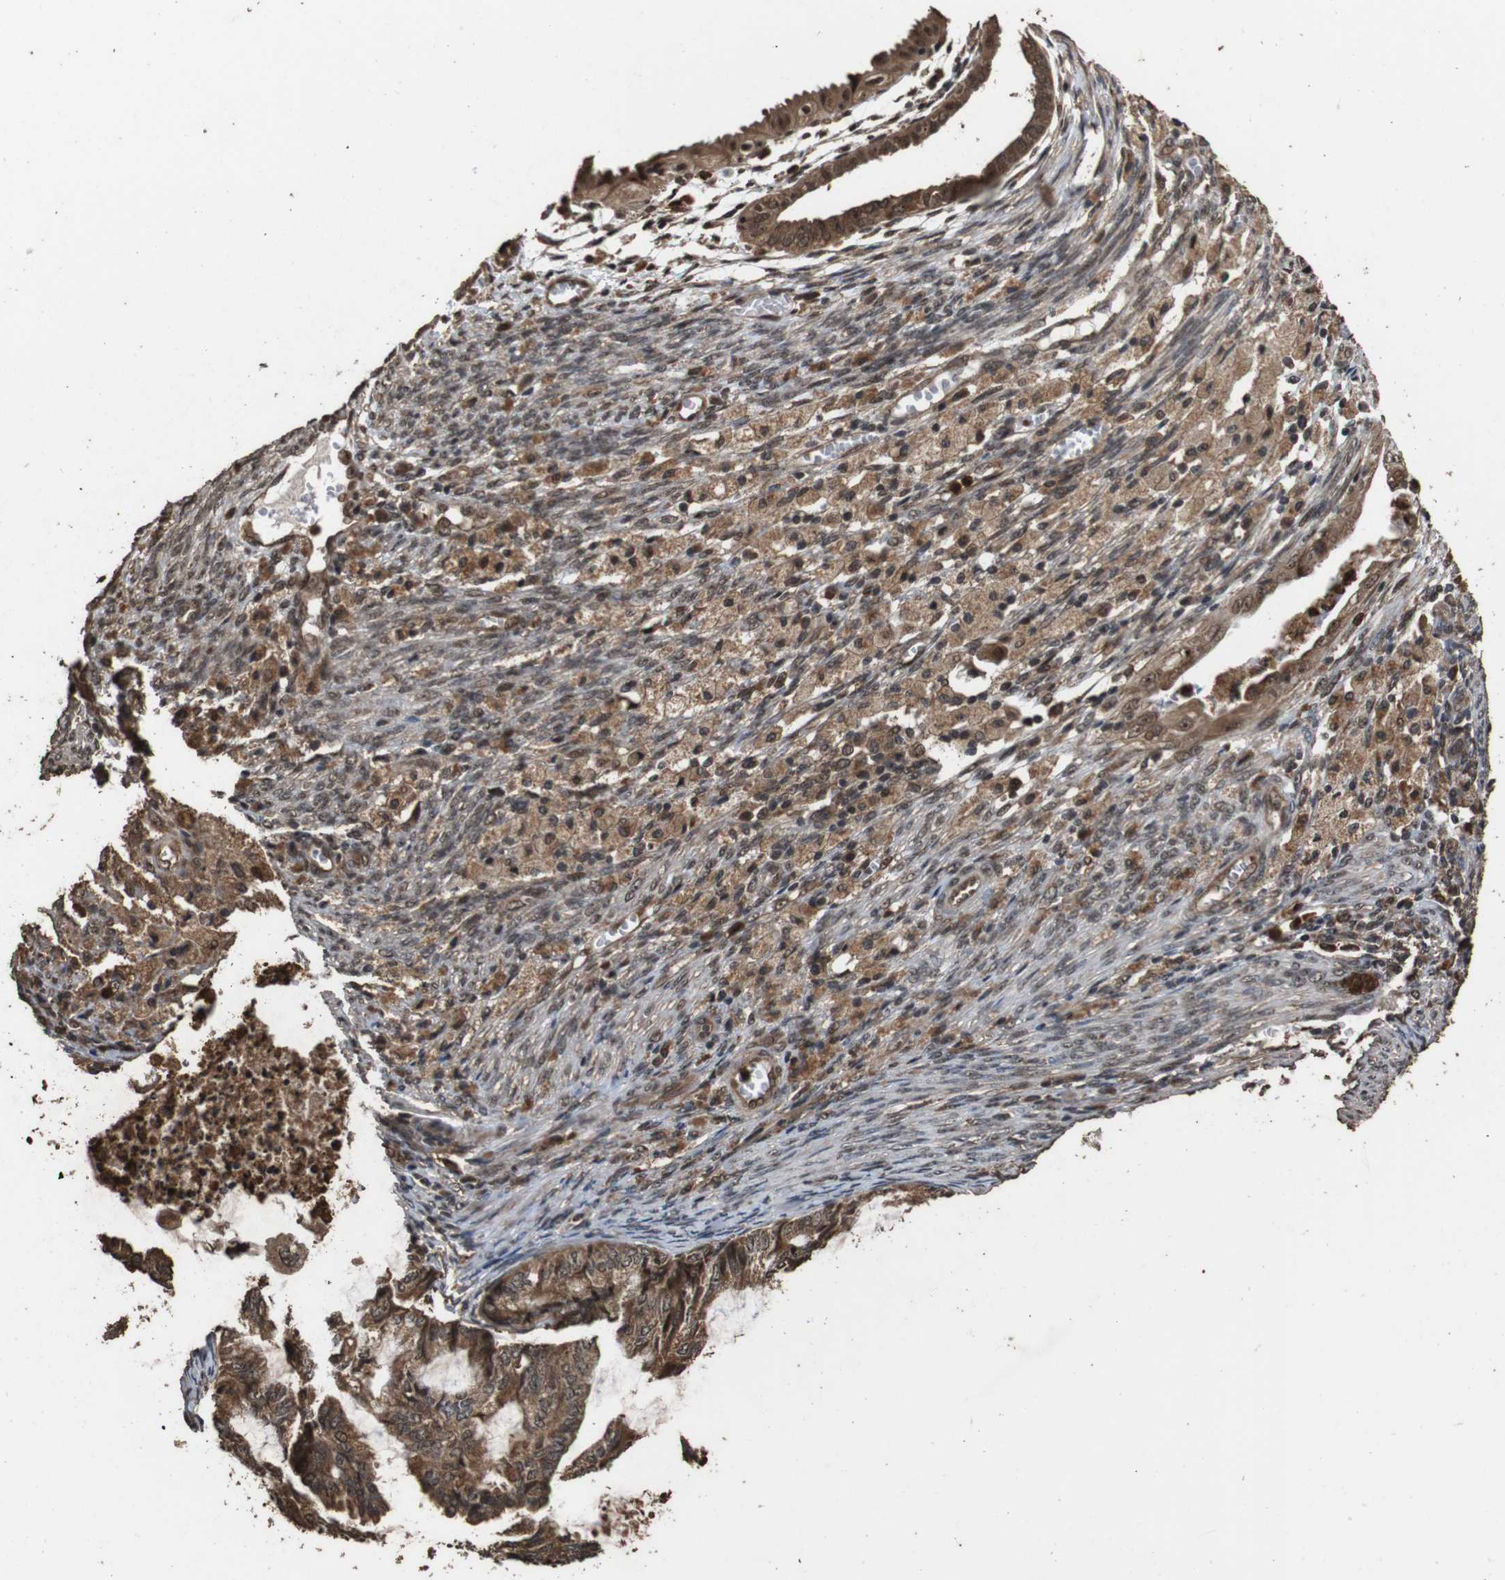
{"staining": {"intensity": "moderate", "quantity": ">75%", "location": "cytoplasmic/membranous"}, "tissue": "cervical cancer", "cell_type": "Tumor cells", "image_type": "cancer", "snomed": [{"axis": "morphology", "description": "Normal tissue, NOS"}, {"axis": "morphology", "description": "Adenocarcinoma, NOS"}, {"axis": "topography", "description": "Cervix"}, {"axis": "topography", "description": "Endometrium"}], "caption": "Immunohistochemistry image of neoplastic tissue: adenocarcinoma (cervical) stained using IHC demonstrates medium levels of moderate protein expression localized specifically in the cytoplasmic/membranous of tumor cells, appearing as a cytoplasmic/membranous brown color.", "gene": "RRAS2", "patient": {"sex": "female", "age": 86}}